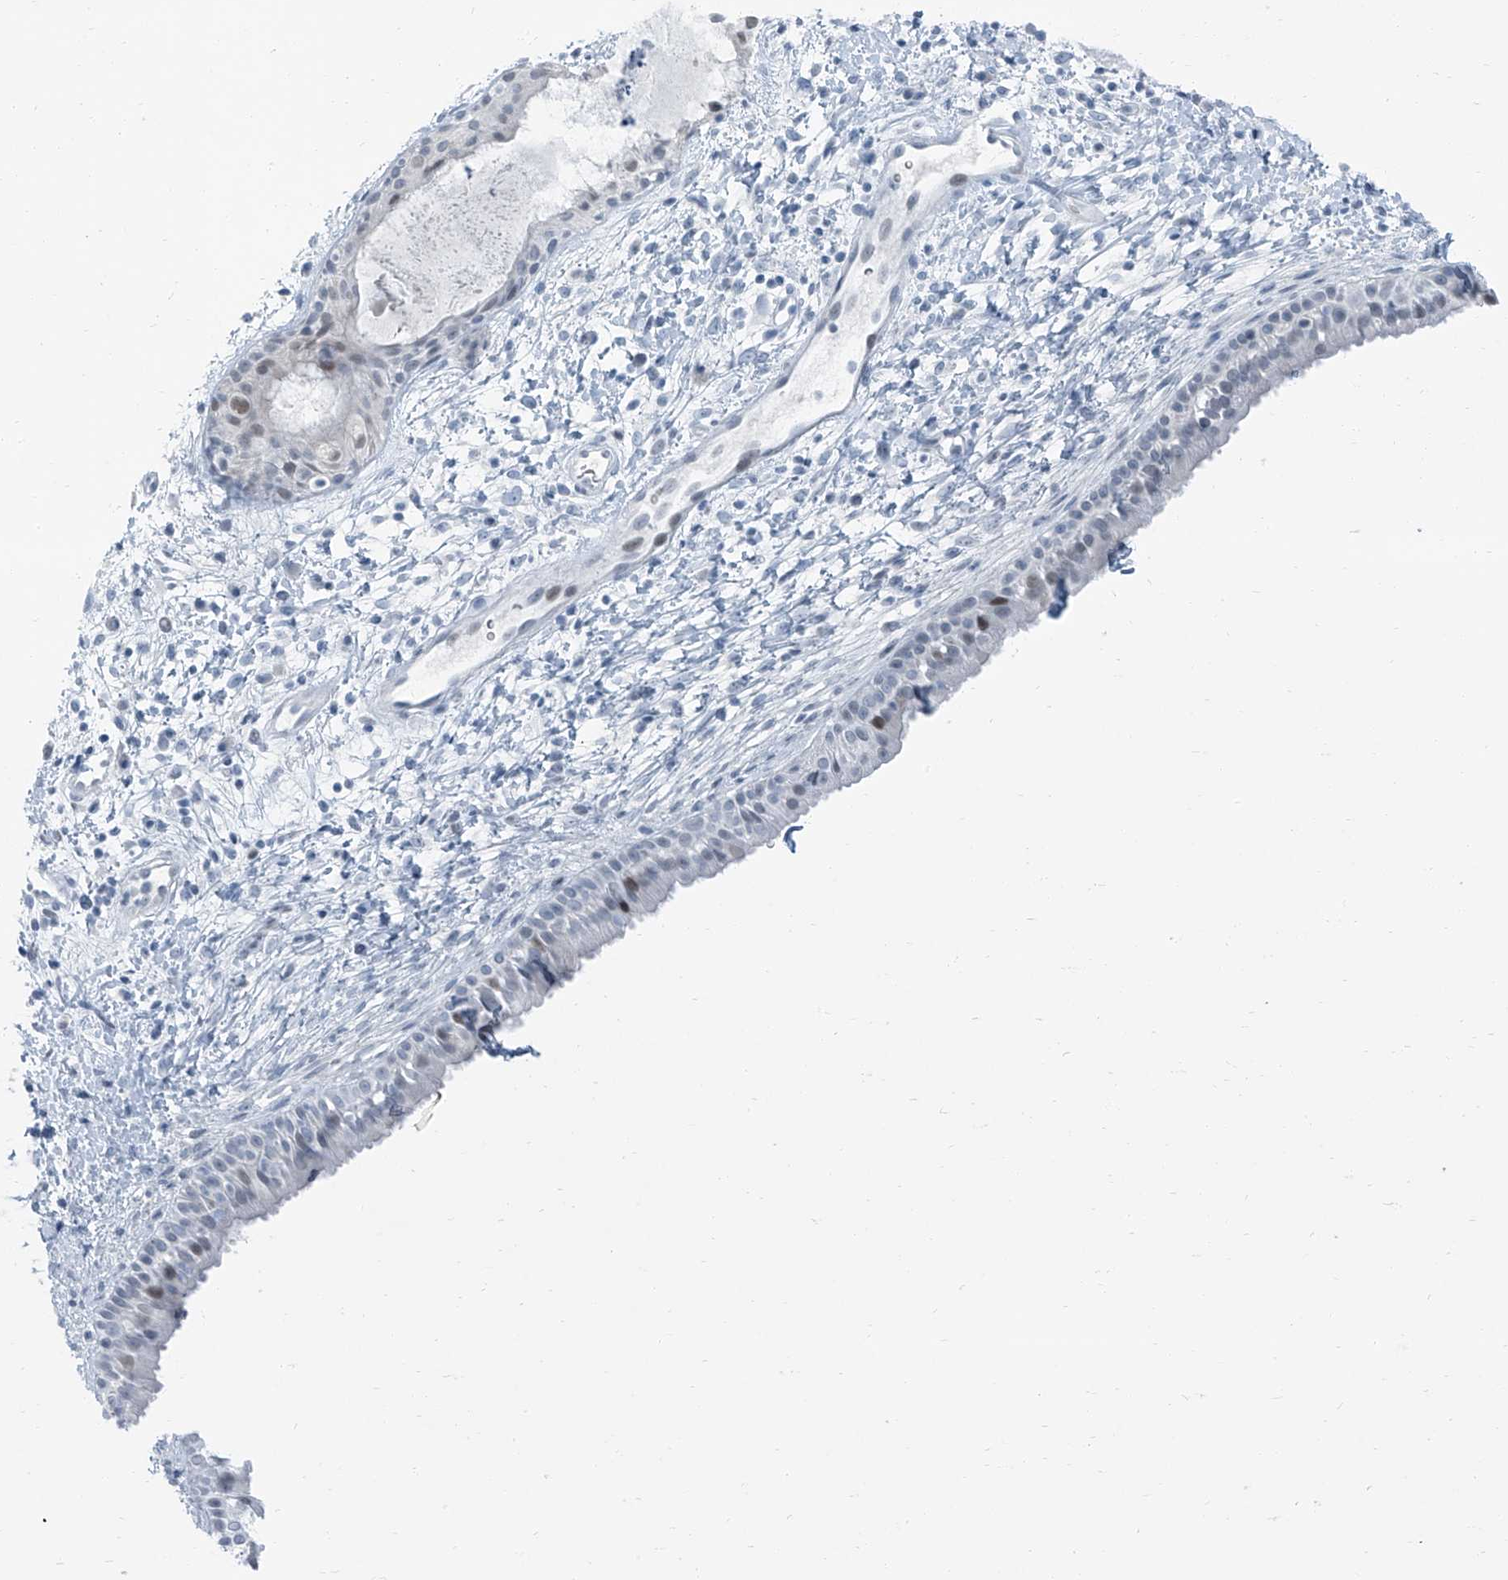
{"staining": {"intensity": "moderate", "quantity": "<25%", "location": "nuclear"}, "tissue": "nasopharynx", "cell_type": "Respiratory epithelial cells", "image_type": "normal", "snomed": [{"axis": "morphology", "description": "Normal tissue, NOS"}, {"axis": "topography", "description": "Nasopharynx"}], "caption": "Immunohistochemistry (IHC) of normal nasopharynx demonstrates low levels of moderate nuclear staining in approximately <25% of respiratory epithelial cells.", "gene": "RGN", "patient": {"sex": "male", "age": 22}}